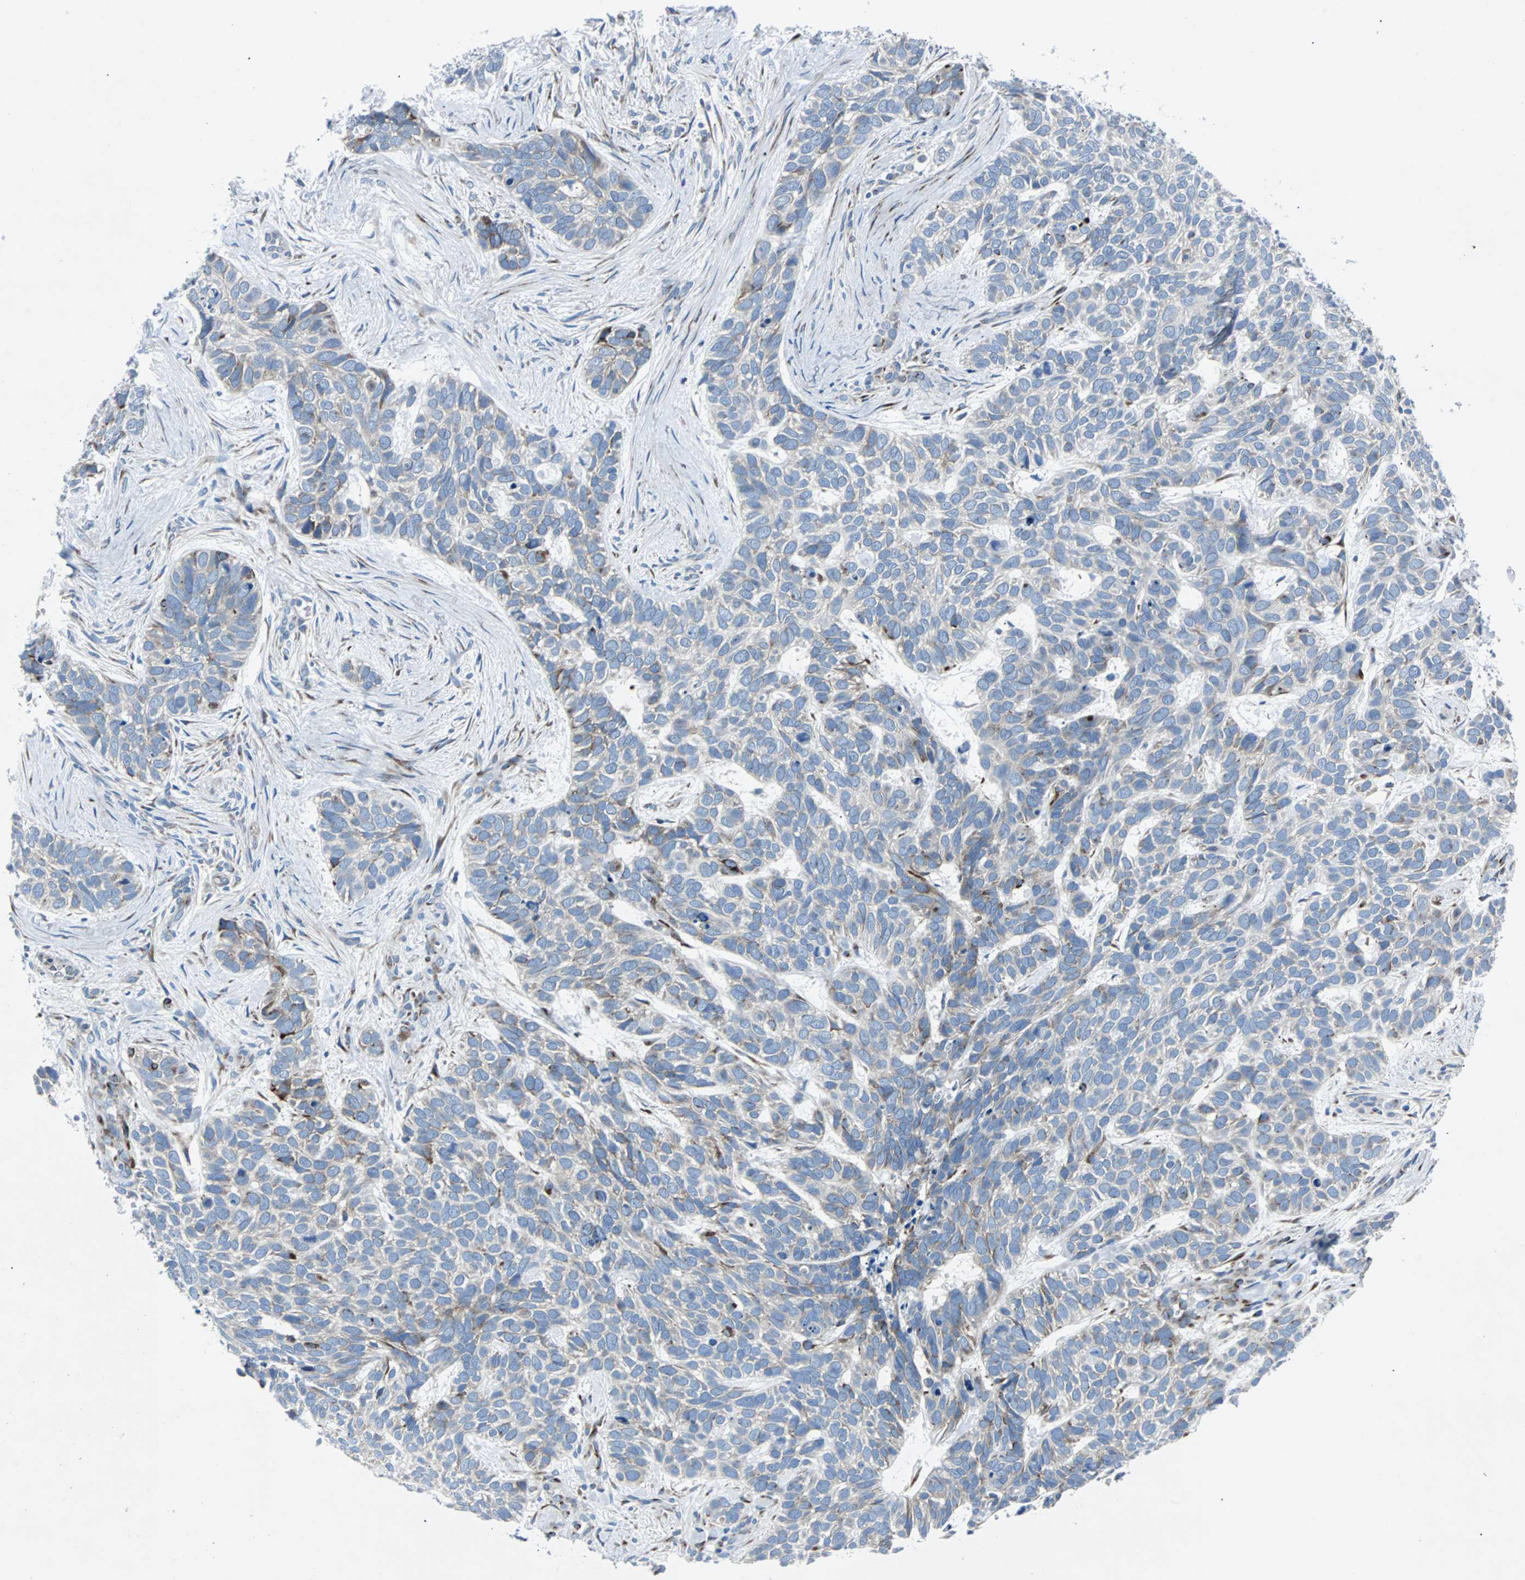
{"staining": {"intensity": "weak", "quantity": "25%-75%", "location": "cytoplasmic/membranous"}, "tissue": "skin cancer", "cell_type": "Tumor cells", "image_type": "cancer", "snomed": [{"axis": "morphology", "description": "Basal cell carcinoma"}, {"axis": "topography", "description": "Skin"}], "caption": "Immunohistochemical staining of skin cancer (basal cell carcinoma) shows low levels of weak cytoplasmic/membranous staining in approximately 25%-75% of tumor cells.", "gene": "BBC3", "patient": {"sex": "male", "age": 87}}